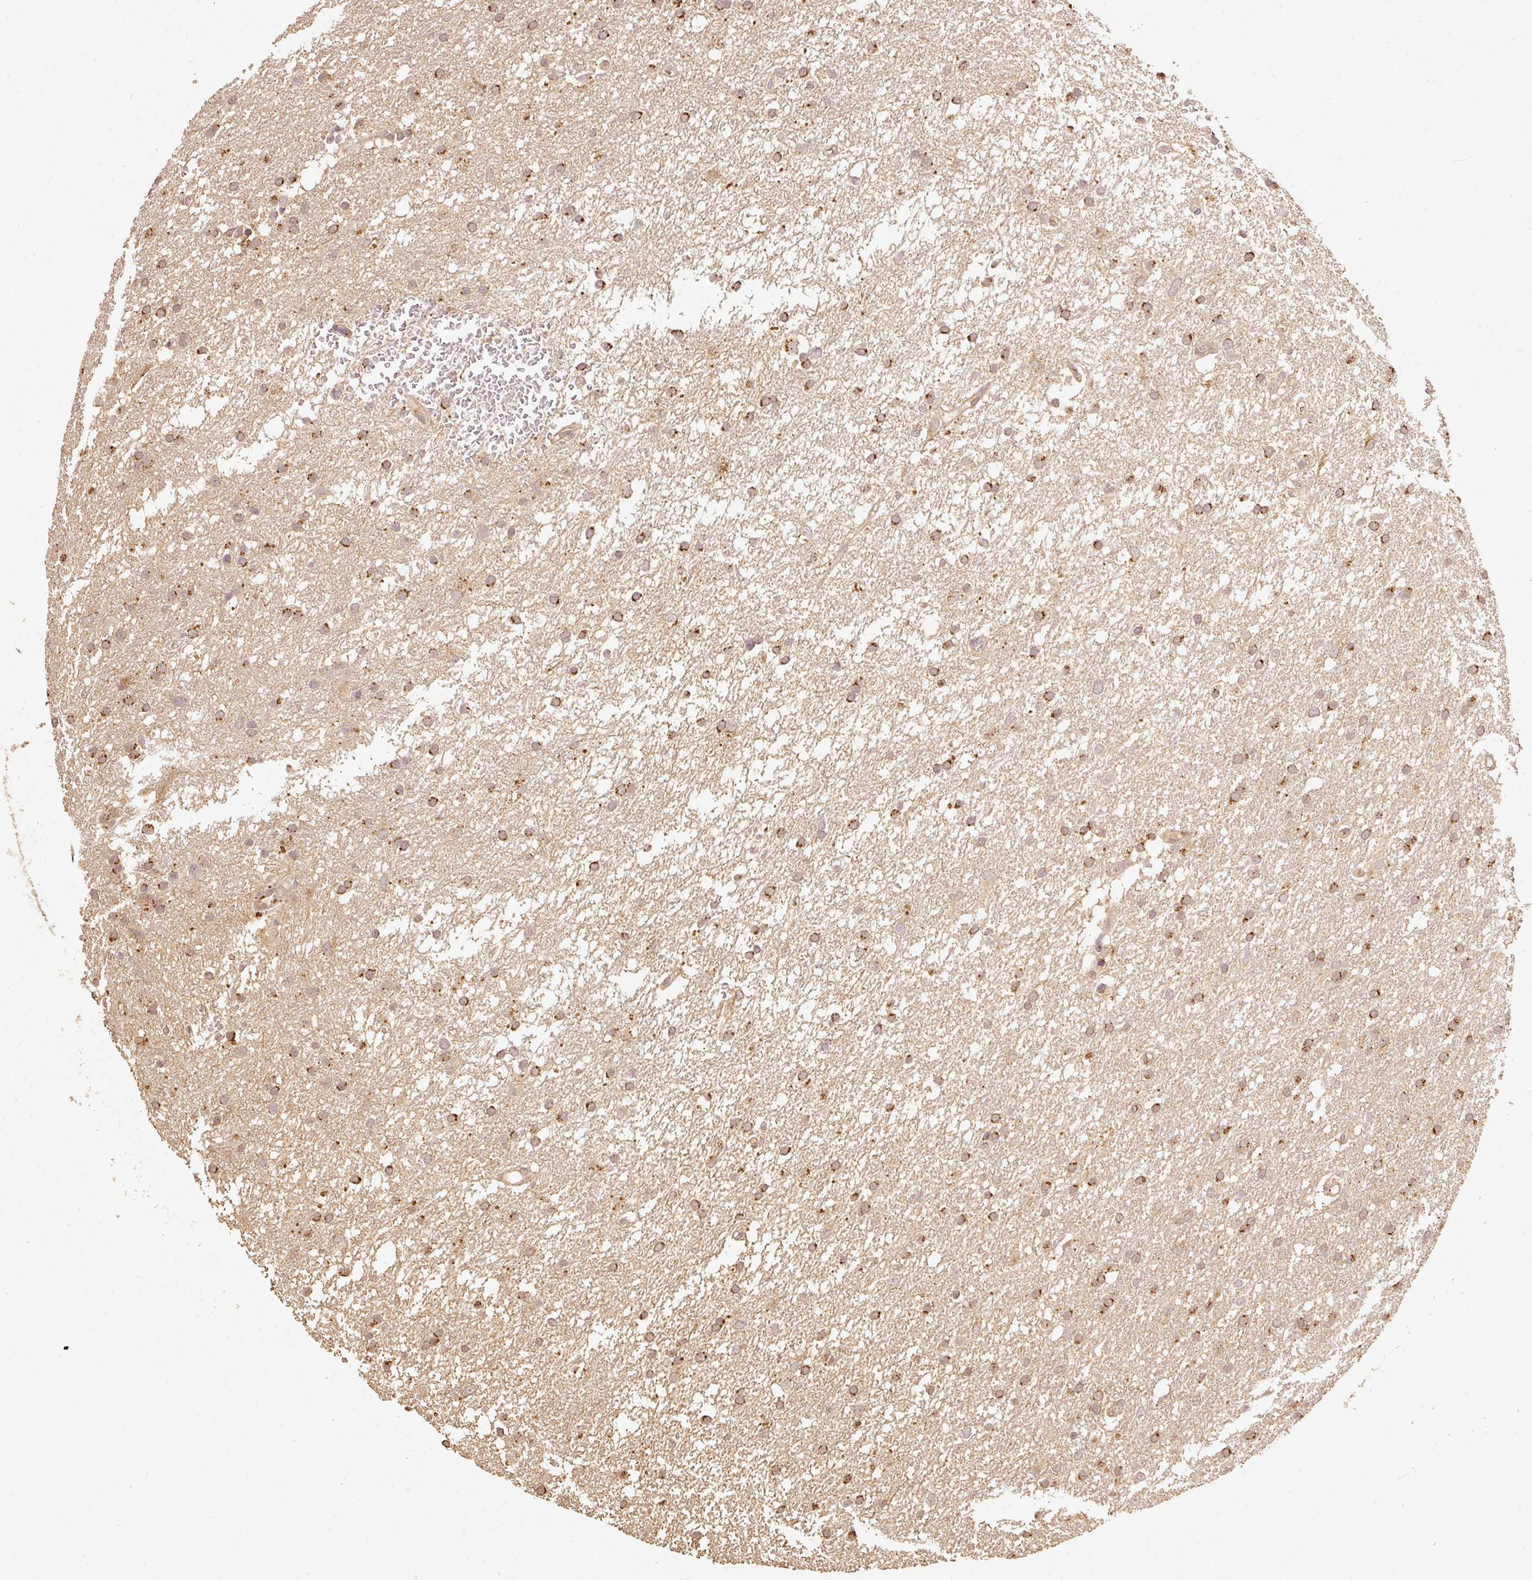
{"staining": {"intensity": "strong", "quantity": ">75%", "location": "cytoplasmic/membranous"}, "tissue": "glioma", "cell_type": "Tumor cells", "image_type": "cancer", "snomed": [{"axis": "morphology", "description": "Glioma, malignant, High grade"}, {"axis": "topography", "description": "Cerebral cortex"}], "caption": "About >75% of tumor cells in malignant glioma (high-grade) exhibit strong cytoplasmic/membranous protein positivity as visualized by brown immunohistochemical staining.", "gene": "FUT8", "patient": {"sex": "female", "age": 36}}